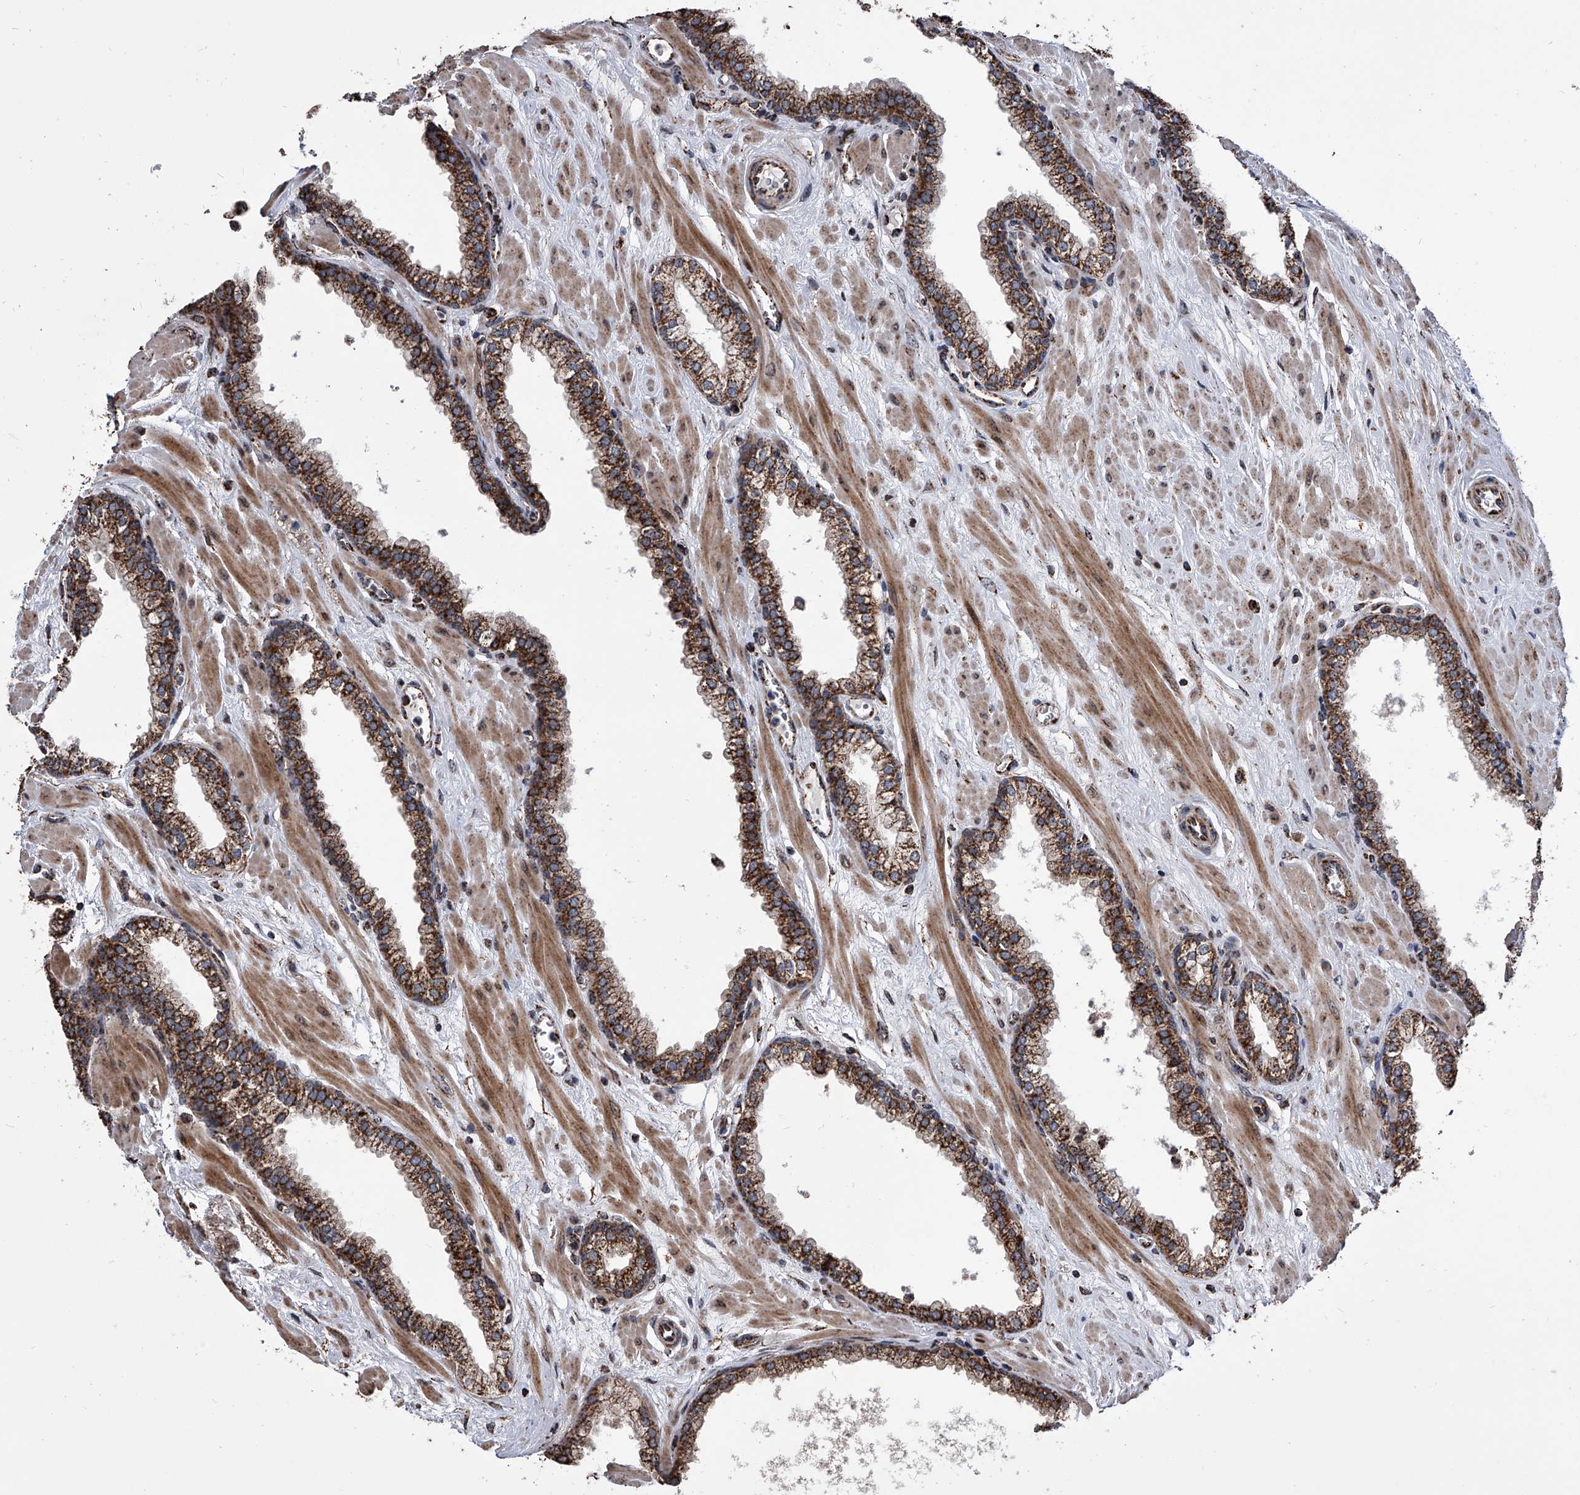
{"staining": {"intensity": "moderate", "quantity": ">75%", "location": "cytoplasmic/membranous"}, "tissue": "prostate", "cell_type": "Glandular cells", "image_type": "normal", "snomed": [{"axis": "morphology", "description": "Normal tissue, NOS"}, {"axis": "morphology", "description": "Urothelial carcinoma, Low grade"}, {"axis": "topography", "description": "Urinary bladder"}, {"axis": "topography", "description": "Prostate"}], "caption": "Moderate cytoplasmic/membranous expression for a protein is appreciated in about >75% of glandular cells of benign prostate using IHC.", "gene": "SMPDL3A", "patient": {"sex": "male", "age": 60}}